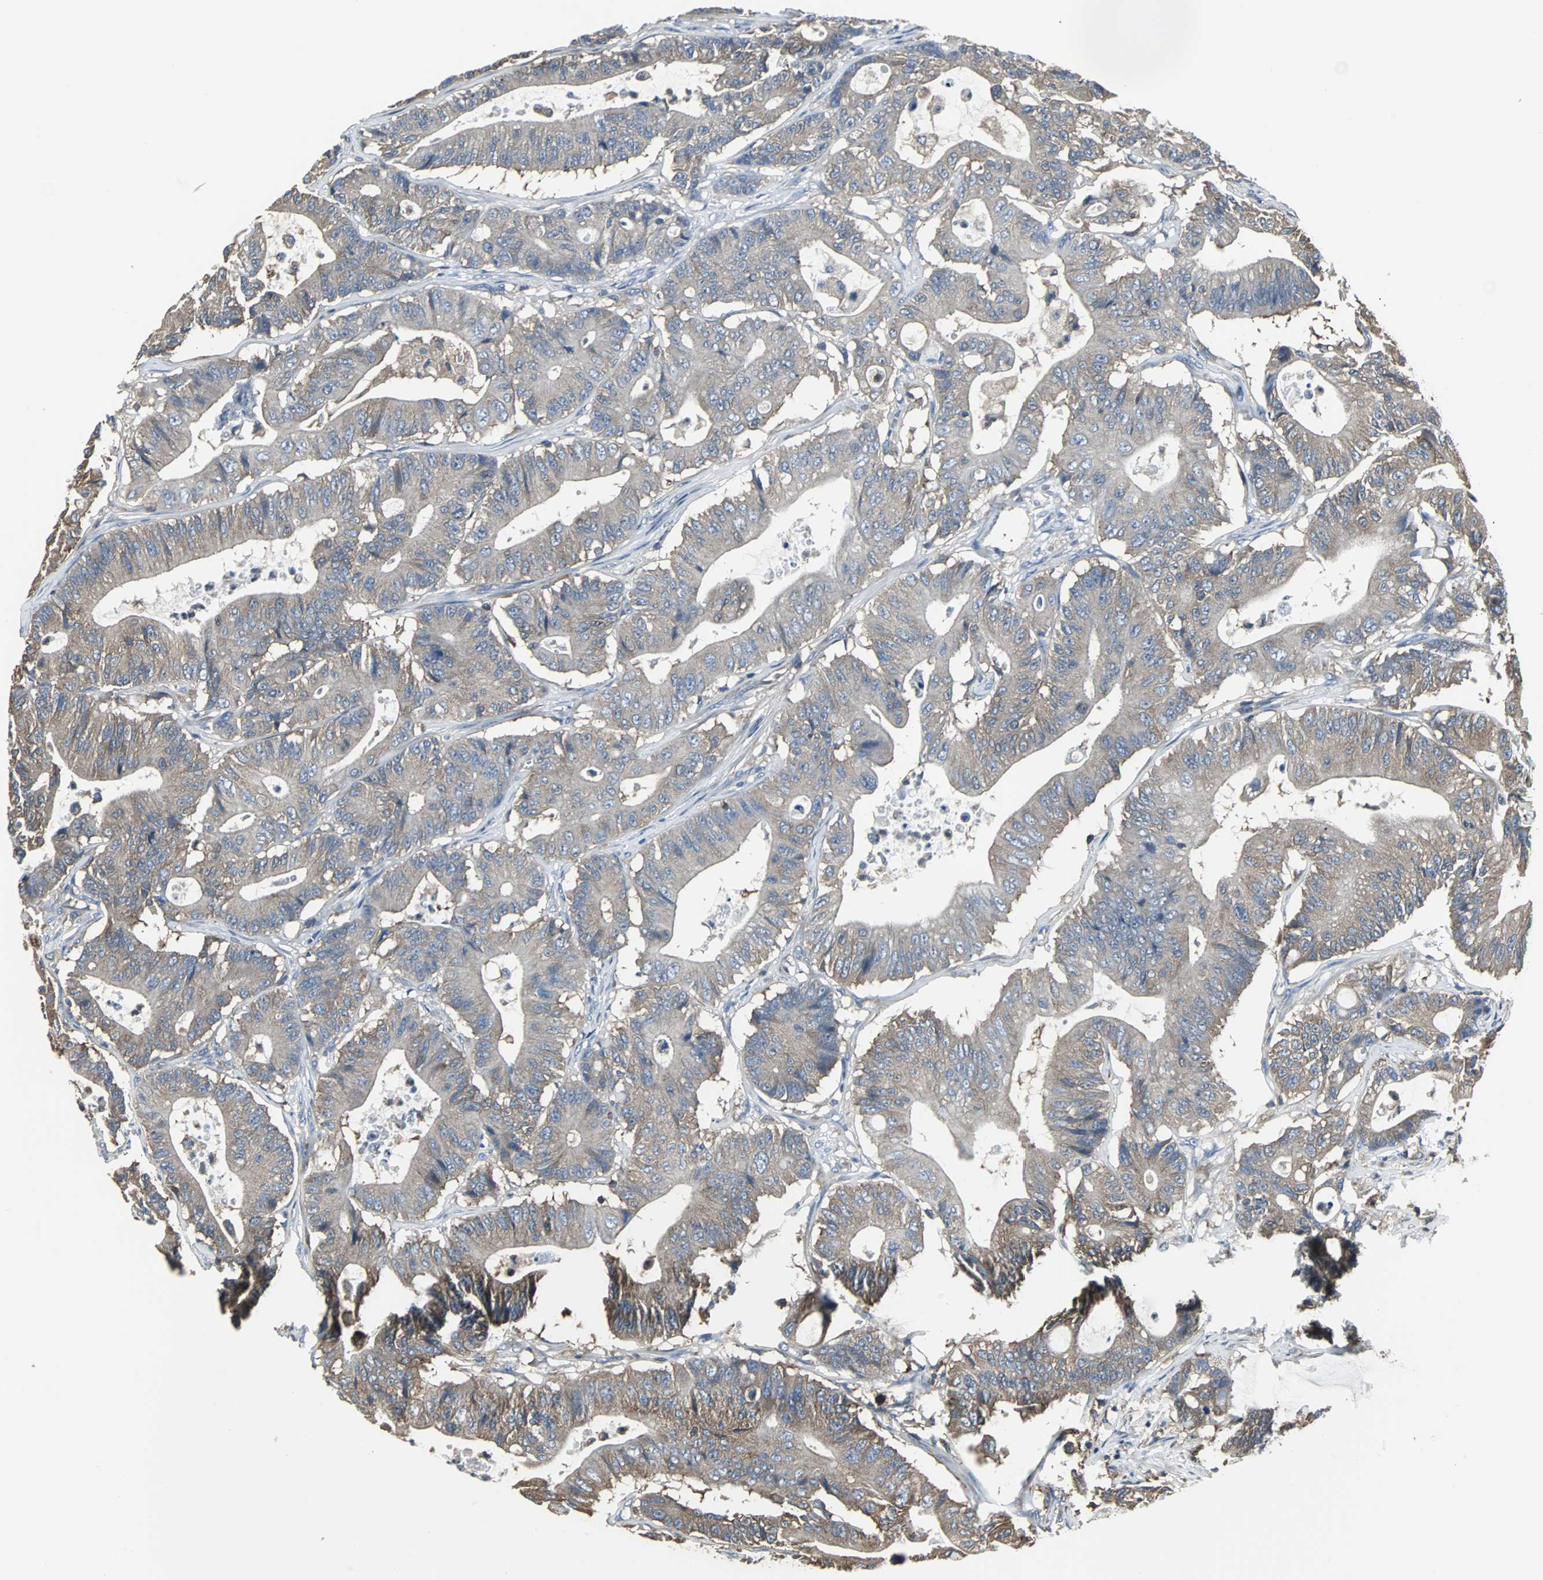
{"staining": {"intensity": "weak", "quantity": ">75%", "location": "cytoplasmic/membranous"}, "tissue": "colorectal cancer", "cell_type": "Tumor cells", "image_type": "cancer", "snomed": [{"axis": "morphology", "description": "Adenocarcinoma, NOS"}, {"axis": "topography", "description": "Colon"}], "caption": "This is a photomicrograph of immunohistochemistry (IHC) staining of colorectal cancer (adenocarcinoma), which shows weak positivity in the cytoplasmic/membranous of tumor cells.", "gene": "LRRFIP1", "patient": {"sex": "female", "age": 84}}